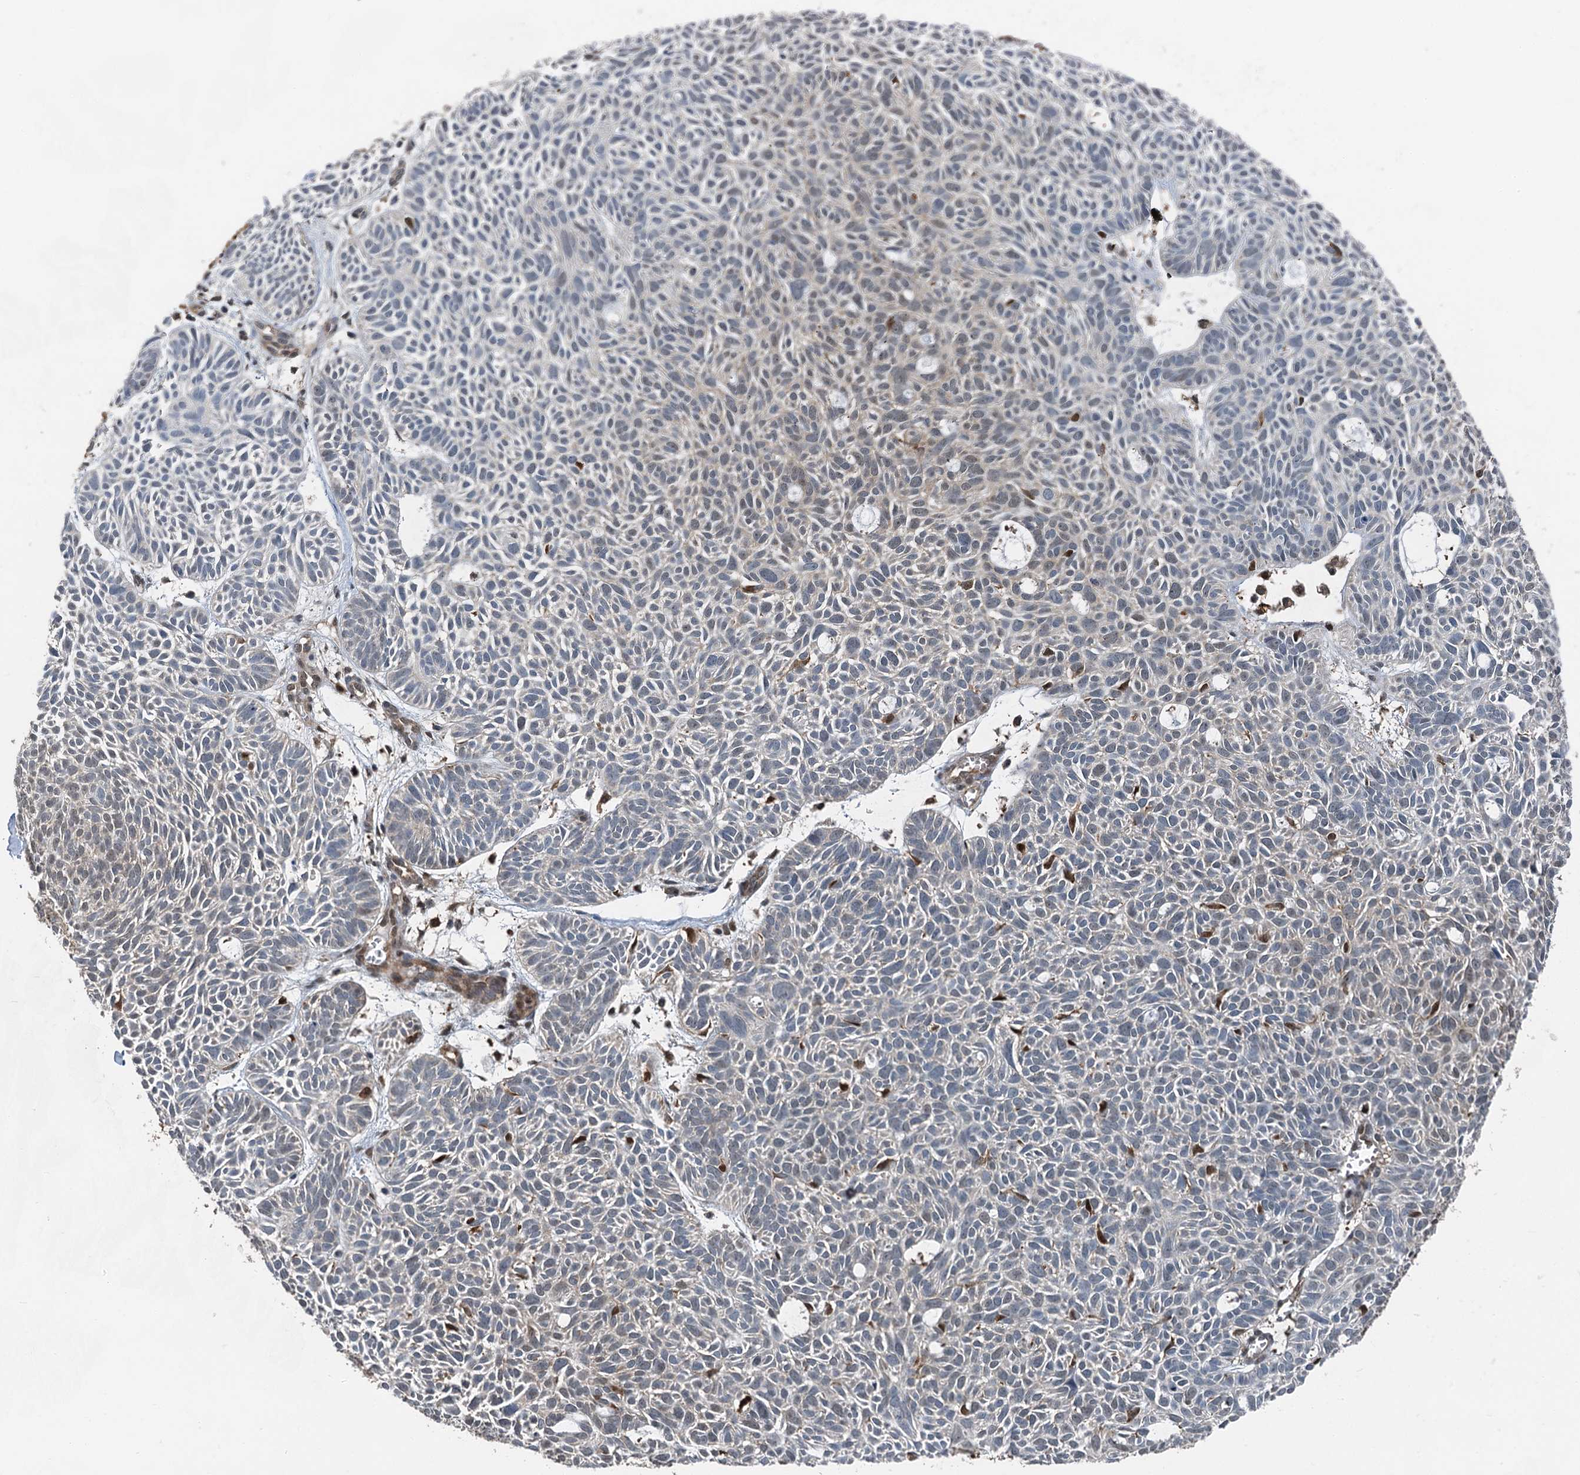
{"staining": {"intensity": "moderate", "quantity": "<25%", "location": "nuclear"}, "tissue": "skin cancer", "cell_type": "Tumor cells", "image_type": "cancer", "snomed": [{"axis": "morphology", "description": "Basal cell carcinoma"}, {"axis": "topography", "description": "Skin"}], "caption": "Moderate nuclear expression is seen in approximately <25% of tumor cells in skin cancer. Ihc stains the protein in brown and the nuclei are stained blue.", "gene": "GPI", "patient": {"sex": "male", "age": 69}}